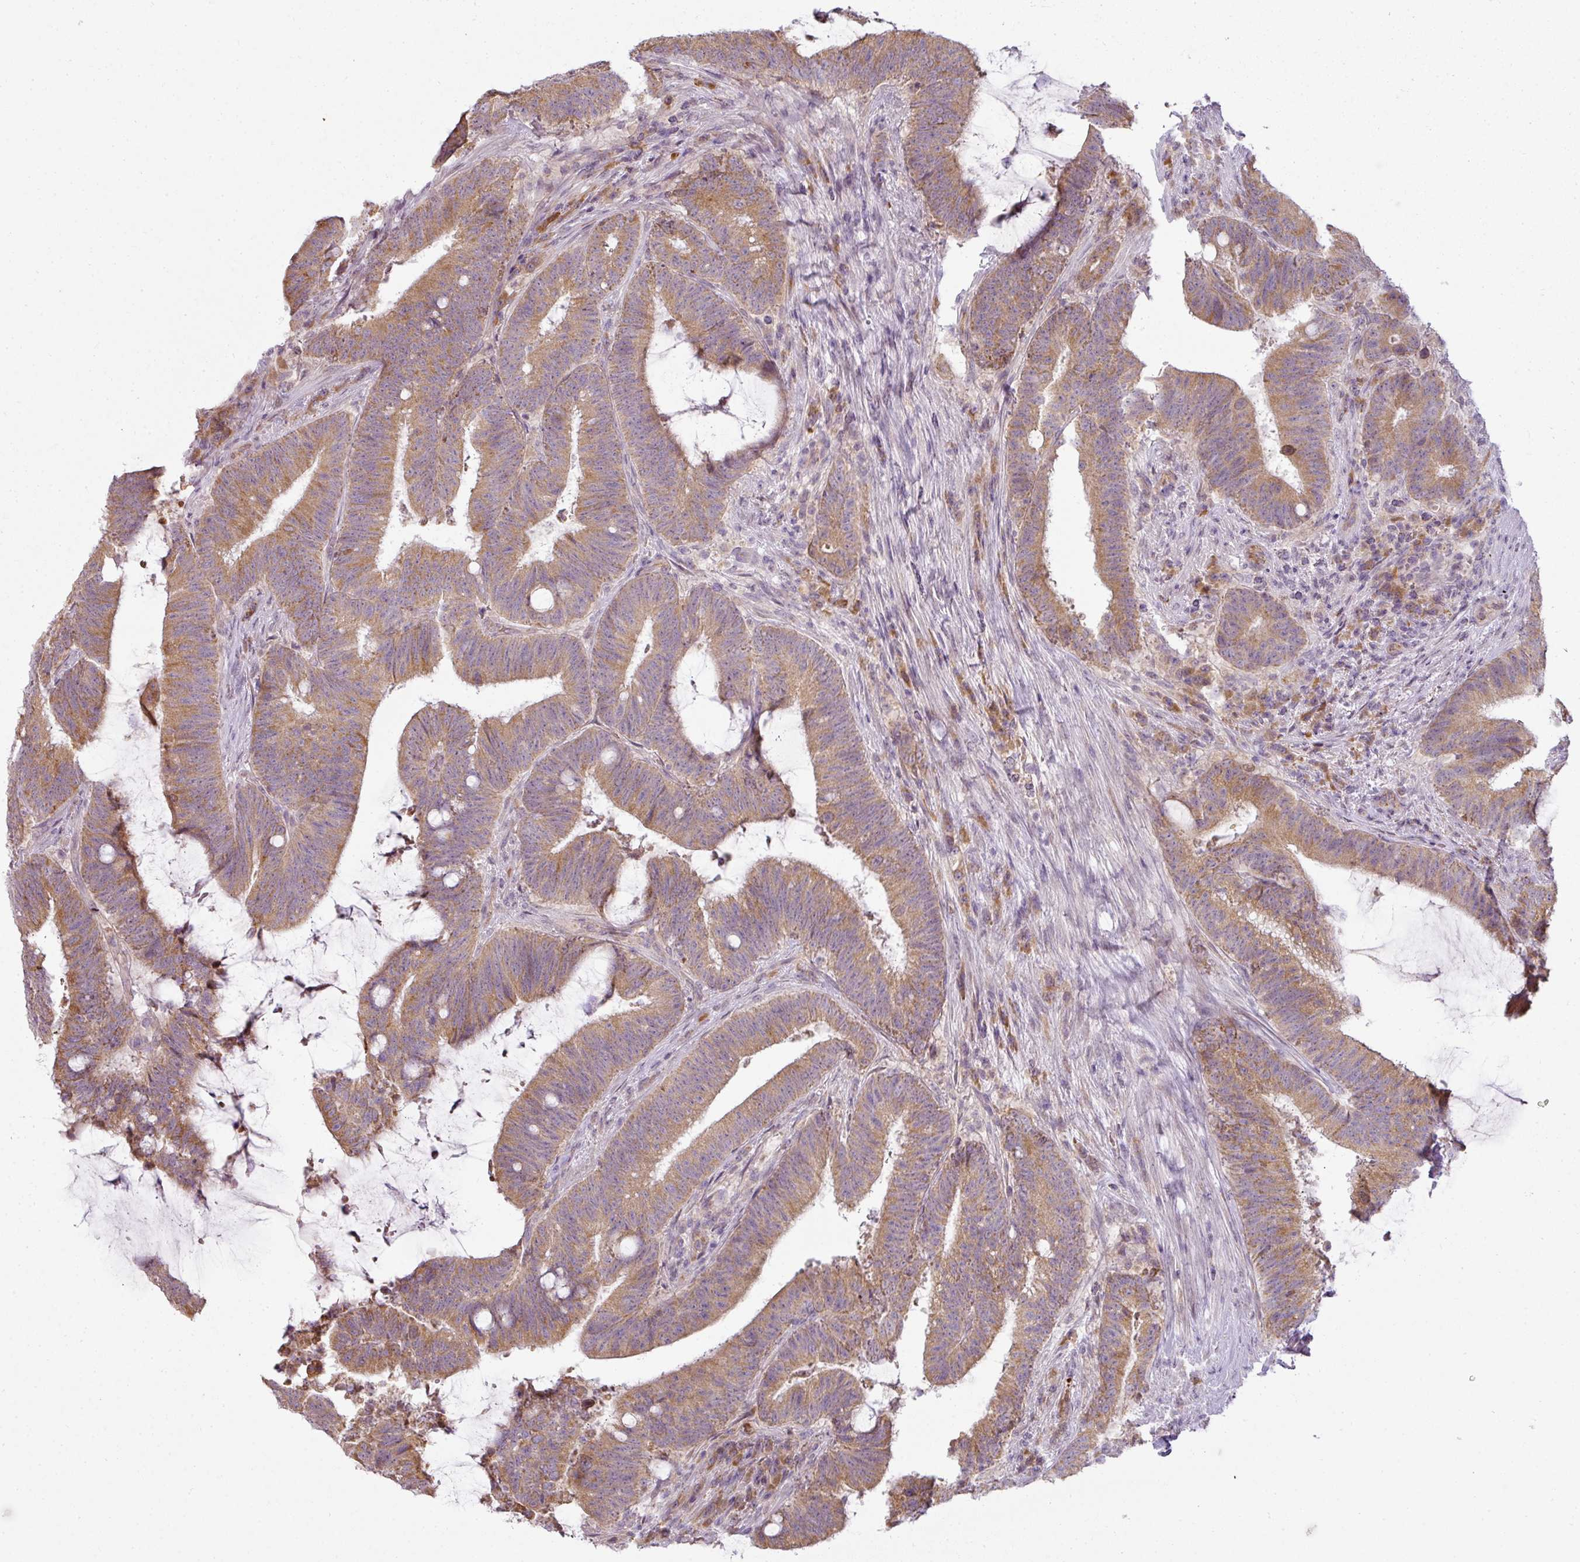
{"staining": {"intensity": "moderate", "quantity": ">75%", "location": "cytoplasmic/membranous"}, "tissue": "colorectal cancer", "cell_type": "Tumor cells", "image_type": "cancer", "snomed": [{"axis": "morphology", "description": "Adenocarcinoma, NOS"}, {"axis": "topography", "description": "Colon"}], "caption": "DAB (3,3'-diaminobenzidine) immunohistochemical staining of colorectal adenocarcinoma displays moderate cytoplasmic/membranous protein expression in approximately >75% of tumor cells. (Brightfield microscopy of DAB IHC at high magnification).", "gene": "LY75", "patient": {"sex": "female", "age": 43}}